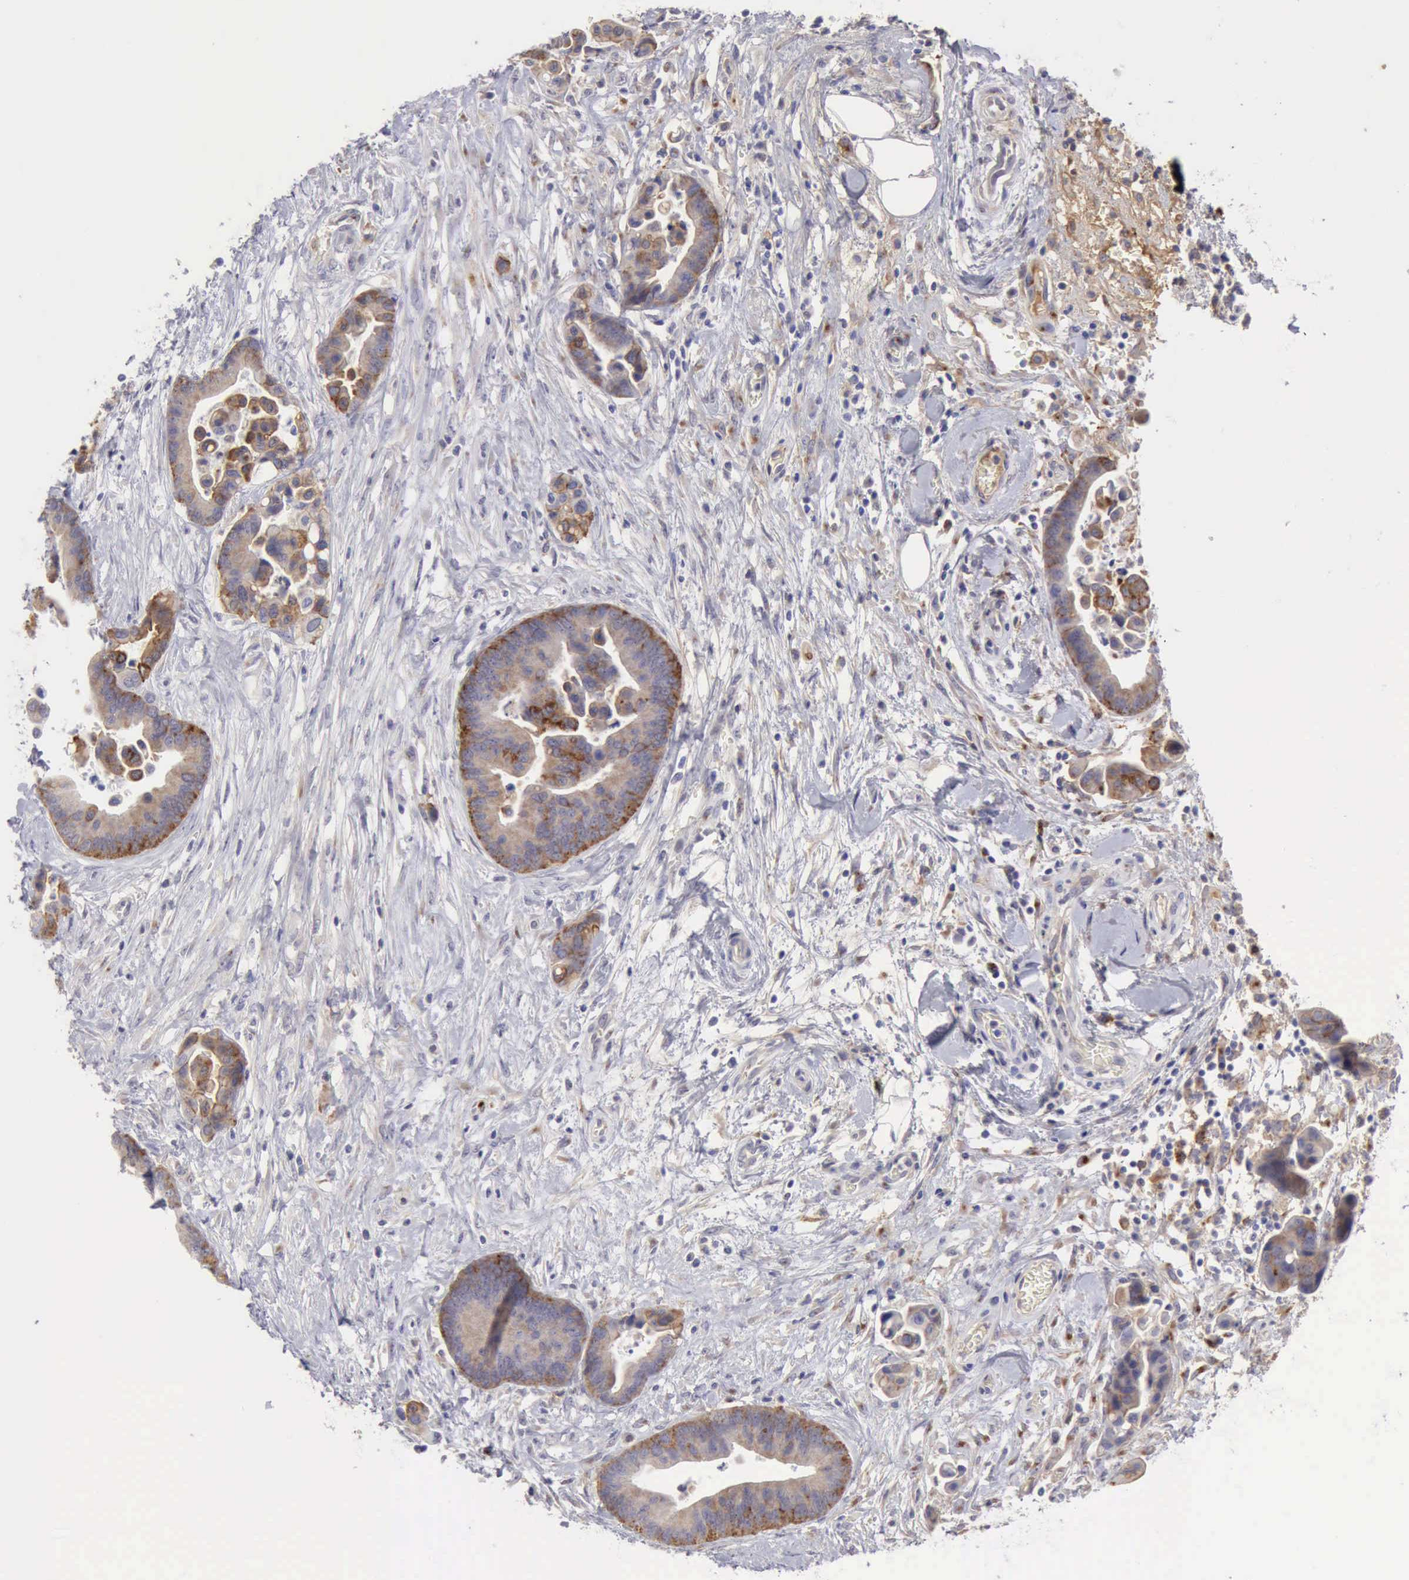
{"staining": {"intensity": "moderate", "quantity": ">75%", "location": "cytoplasmic/membranous"}, "tissue": "colorectal cancer", "cell_type": "Tumor cells", "image_type": "cancer", "snomed": [{"axis": "morphology", "description": "Adenocarcinoma, NOS"}, {"axis": "topography", "description": "Colon"}], "caption": "A medium amount of moderate cytoplasmic/membranous expression is present in about >75% of tumor cells in adenocarcinoma (colorectal) tissue.", "gene": "TFRC", "patient": {"sex": "male", "age": 82}}